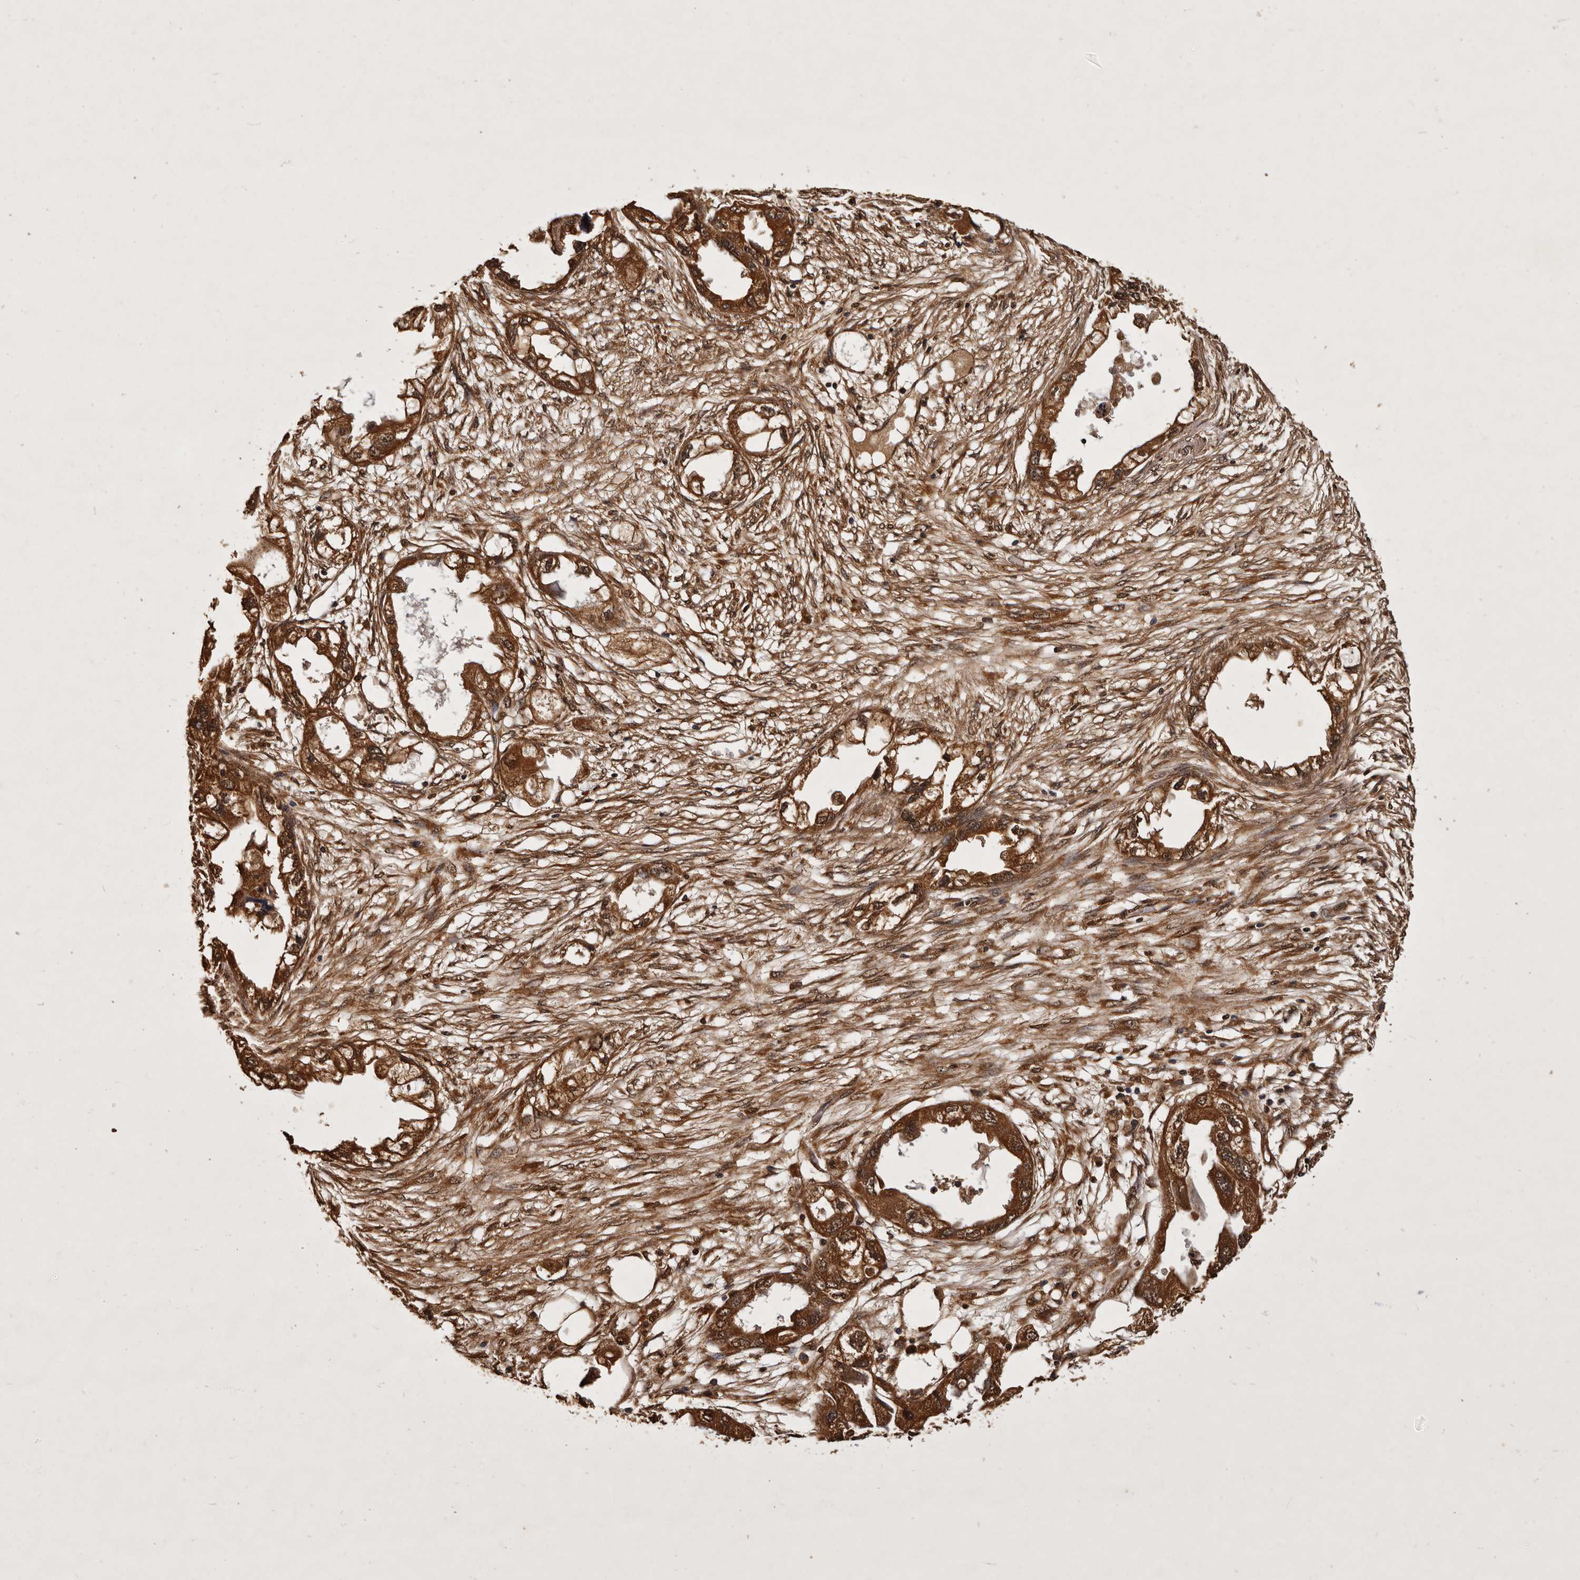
{"staining": {"intensity": "strong", "quantity": ">75%", "location": "cytoplasmic/membranous,nuclear"}, "tissue": "endometrial cancer", "cell_type": "Tumor cells", "image_type": "cancer", "snomed": [{"axis": "morphology", "description": "Adenocarcinoma, NOS"}, {"axis": "morphology", "description": "Adenocarcinoma, metastatic, NOS"}, {"axis": "topography", "description": "Adipose tissue"}, {"axis": "topography", "description": "Endometrium"}], "caption": "DAB (3,3'-diaminobenzidine) immunohistochemical staining of human endometrial metastatic adenocarcinoma displays strong cytoplasmic/membranous and nuclear protein positivity in about >75% of tumor cells.", "gene": "PARS2", "patient": {"sex": "female", "age": 67}}